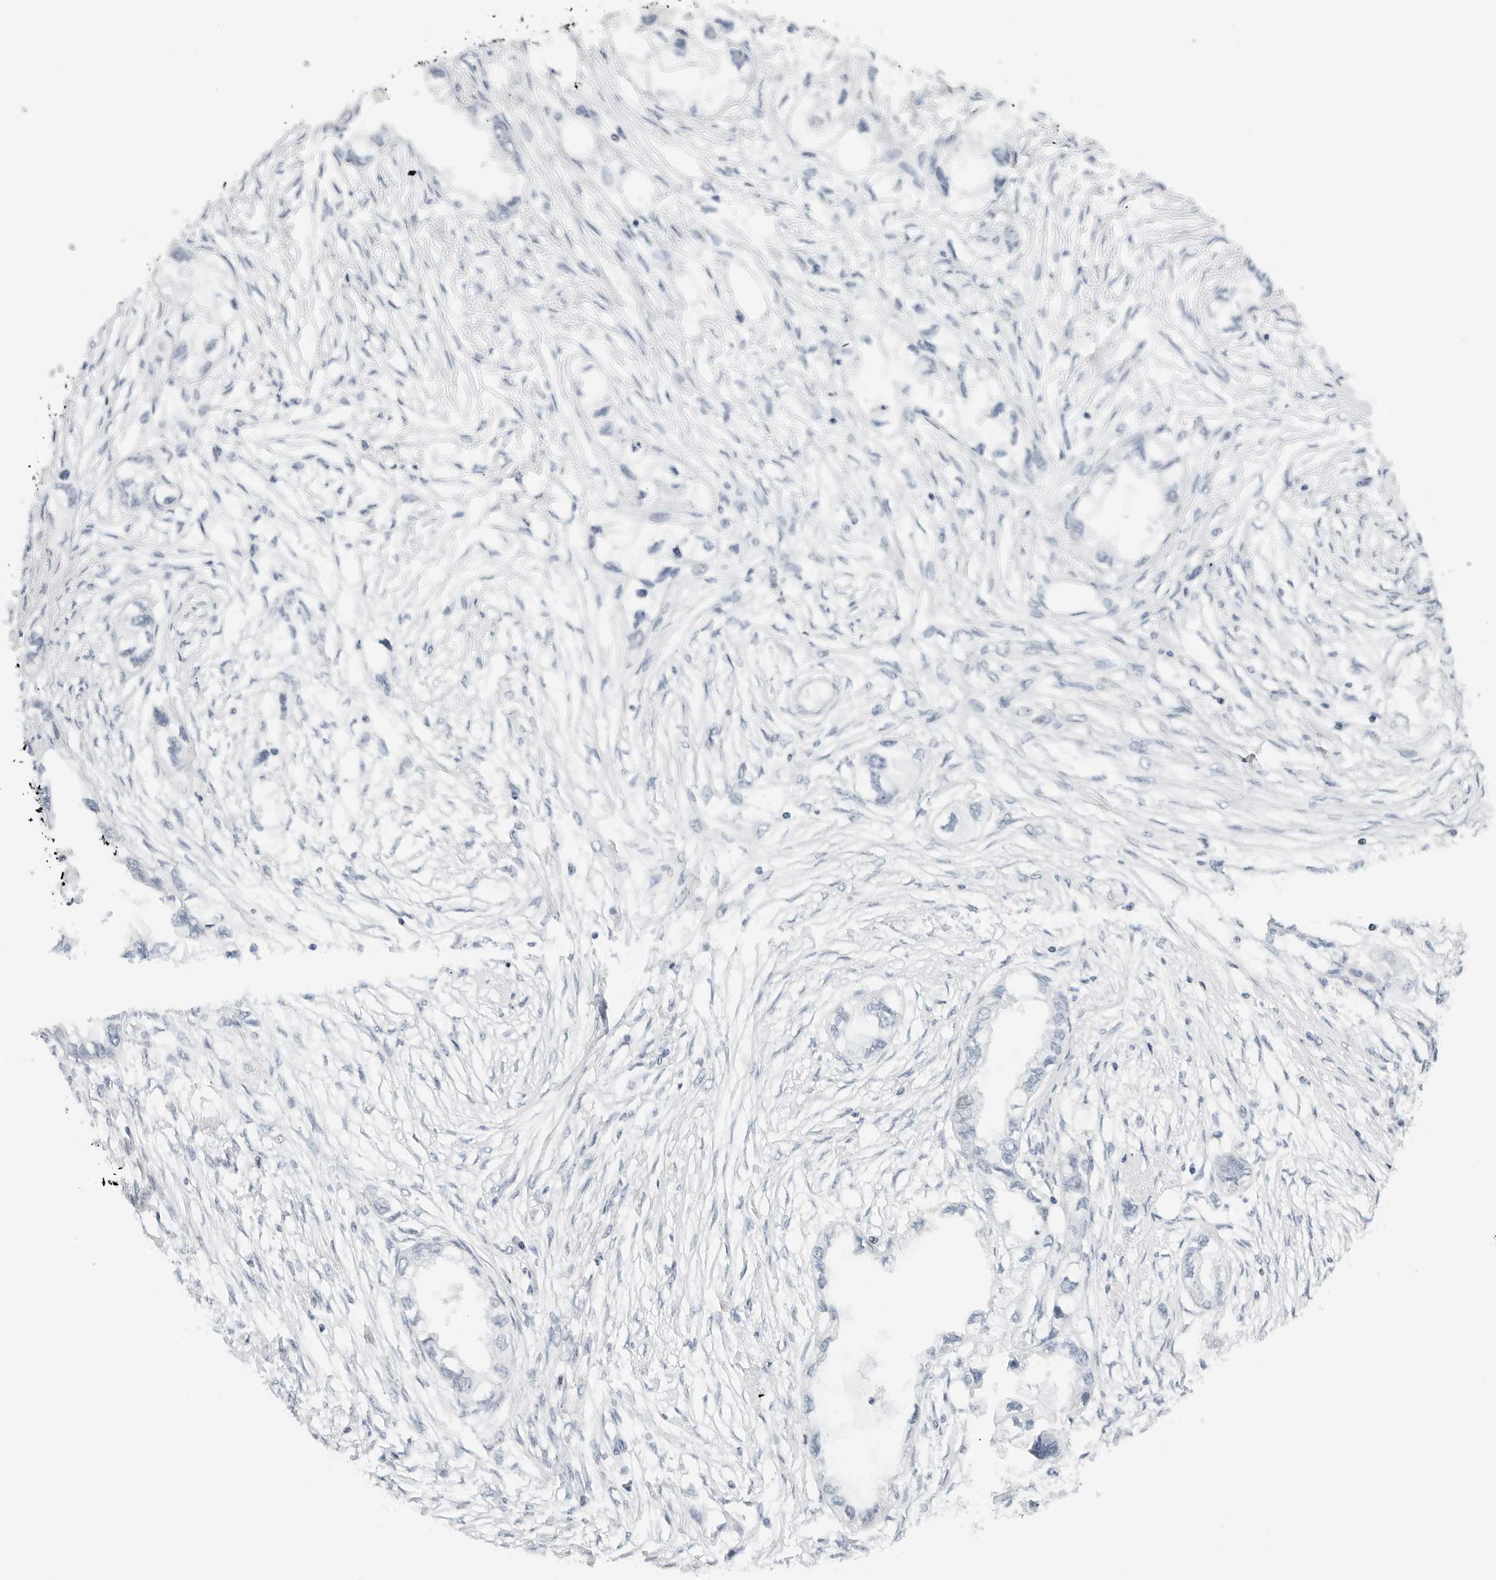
{"staining": {"intensity": "negative", "quantity": "none", "location": "none"}, "tissue": "endometrial cancer", "cell_type": "Tumor cells", "image_type": "cancer", "snomed": [{"axis": "morphology", "description": "Adenocarcinoma, NOS"}, {"axis": "morphology", "description": "Adenocarcinoma, metastatic, NOS"}, {"axis": "topography", "description": "Adipose tissue"}, {"axis": "topography", "description": "Endometrium"}], "caption": "Immunohistochemistry (IHC) of endometrial cancer (metastatic adenocarcinoma) displays no expression in tumor cells. The staining was performed using DAB to visualize the protein expression in brown, while the nuclei were stained in blue with hematoxylin (Magnification: 20x).", "gene": "NTMT2", "patient": {"sex": "female", "age": 67}}